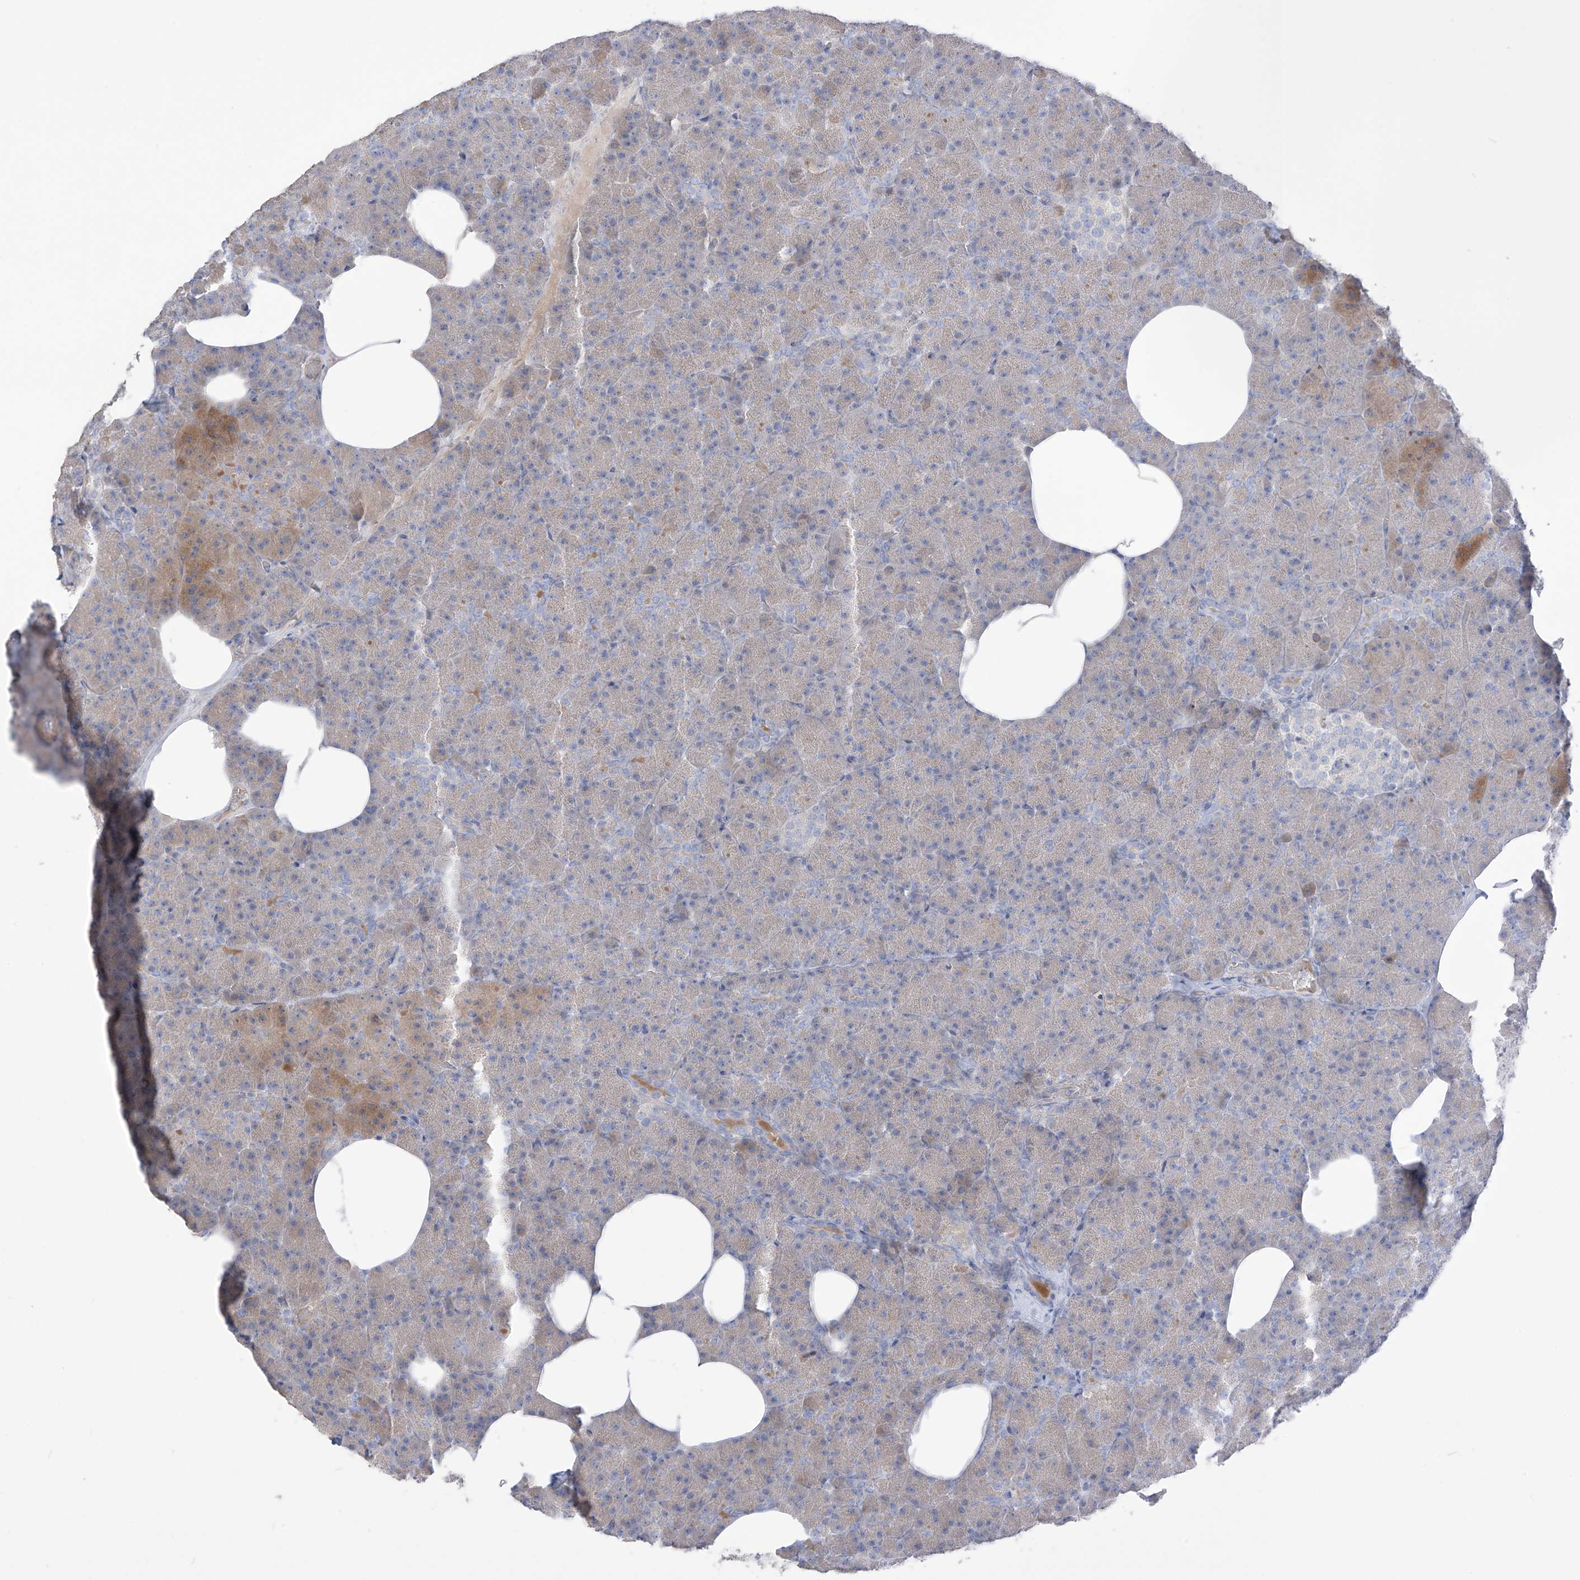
{"staining": {"intensity": "weak", "quantity": "<25%", "location": "cytoplasmic/membranous"}, "tissue": "pancreas", "cell_type": "Exocrine glandular cells", "image_type": "normal", "snomed": [{"axis": "morphology", "description": "Normal tissue, NOS"}, {"axis": "morphology", "description": "Carcinoid, malignant, NOS"}, {"axis": "topography", "description": "Pancreas"}], "caption": "IHC of benign human pancreas demonstrates no positivity in exocrine glandular cells.", "gene": "ASPRV1", "patient": {"sex": "female", "age": 35}}